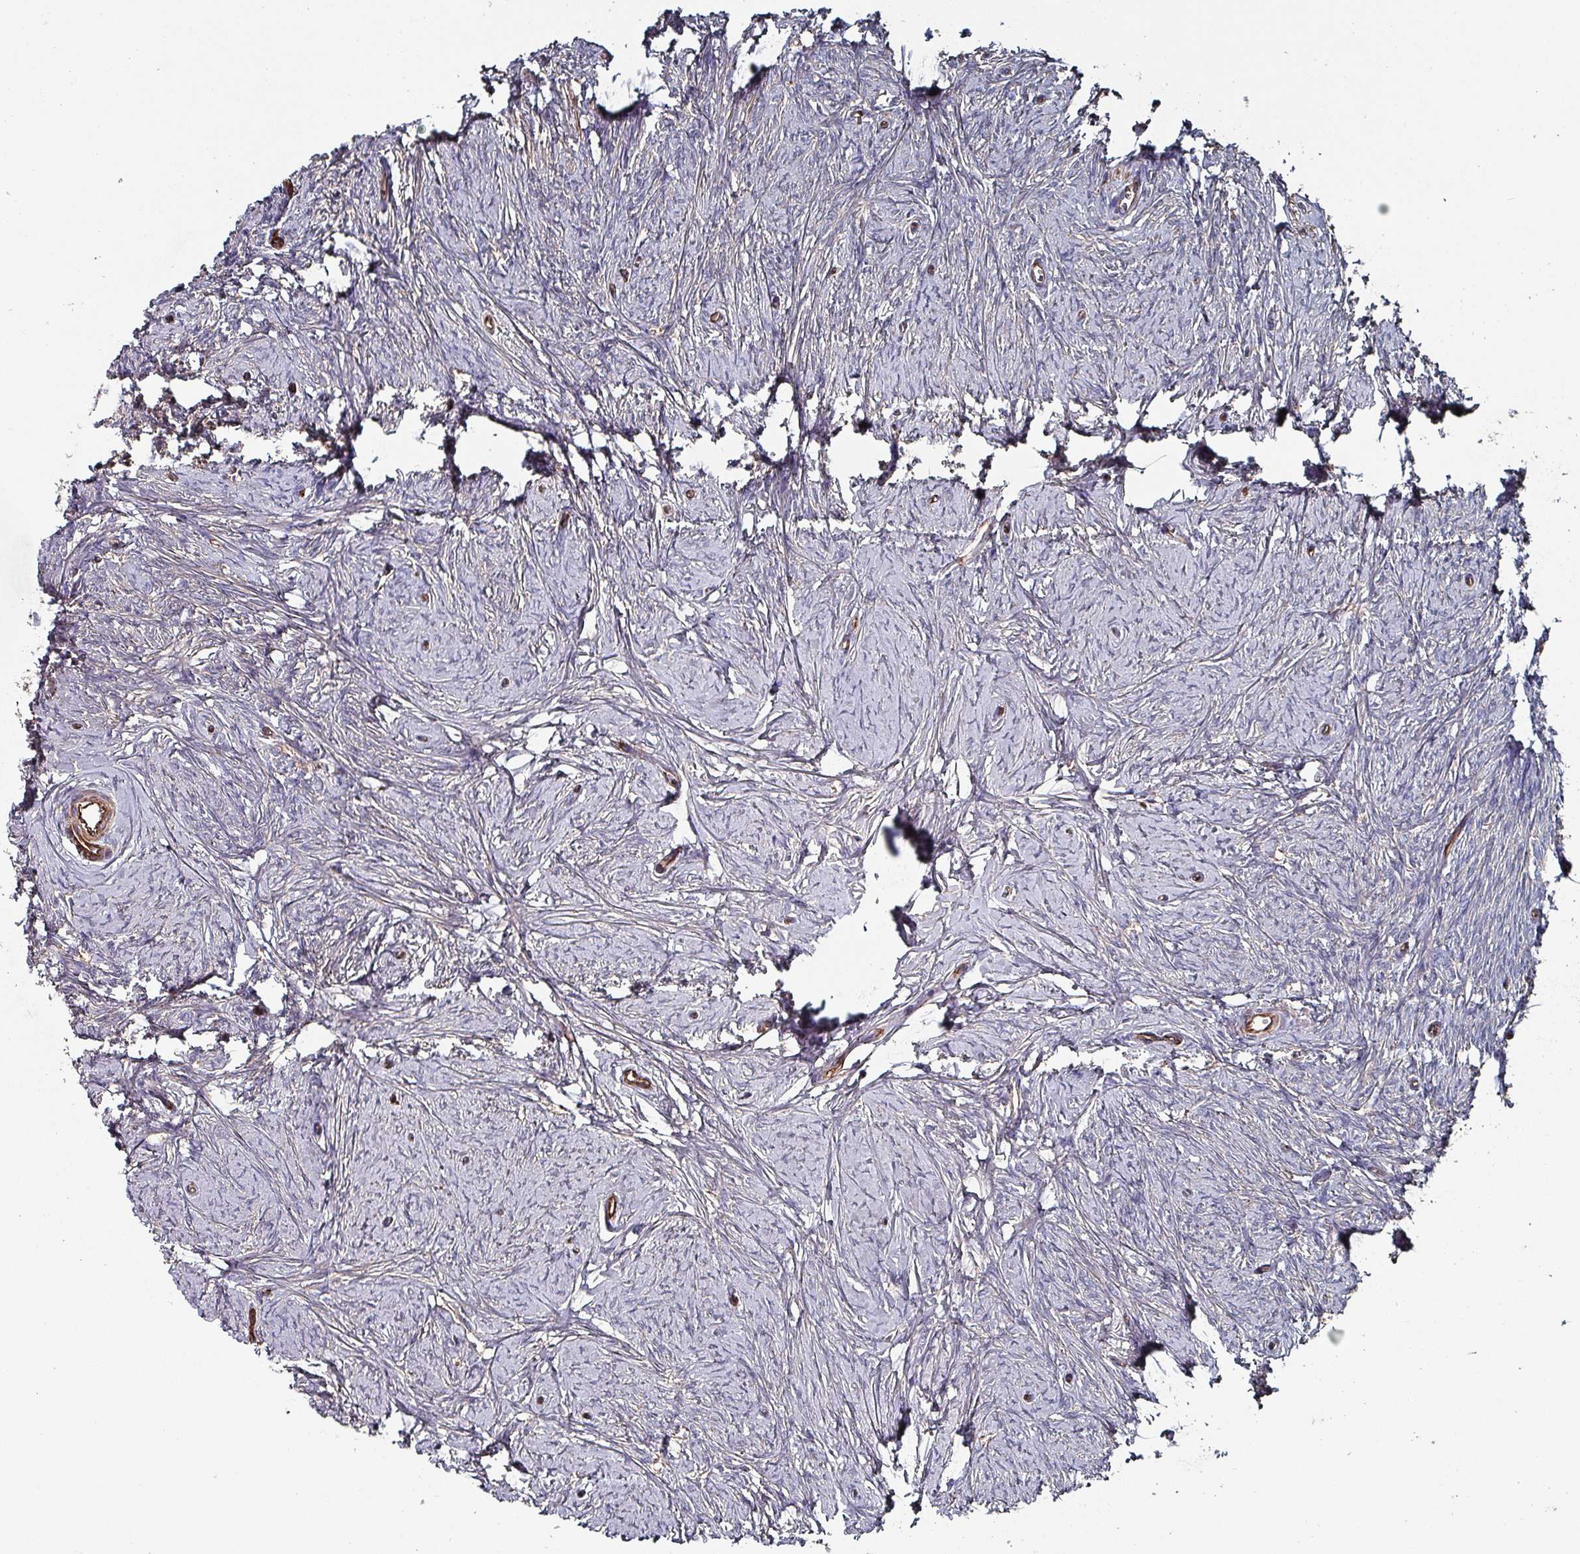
{"staining": {"intensity": "negative", "quantity": "none", "location": "none"}, "tissue": "ovary", "cell_type": "Ovarian stroma cells", "image_type": "normal", "snomed": [{"axis": "morphology", "description": "Normal tissue, NOS"}, {"axis": "topography", "description": "Ovary"}], "caption": "Protein analysis of benign ovary reveals no significant staining in ovarian stroma cells.", "gene": "ANO10", "patient": {"sex": "female", "age": 44}}